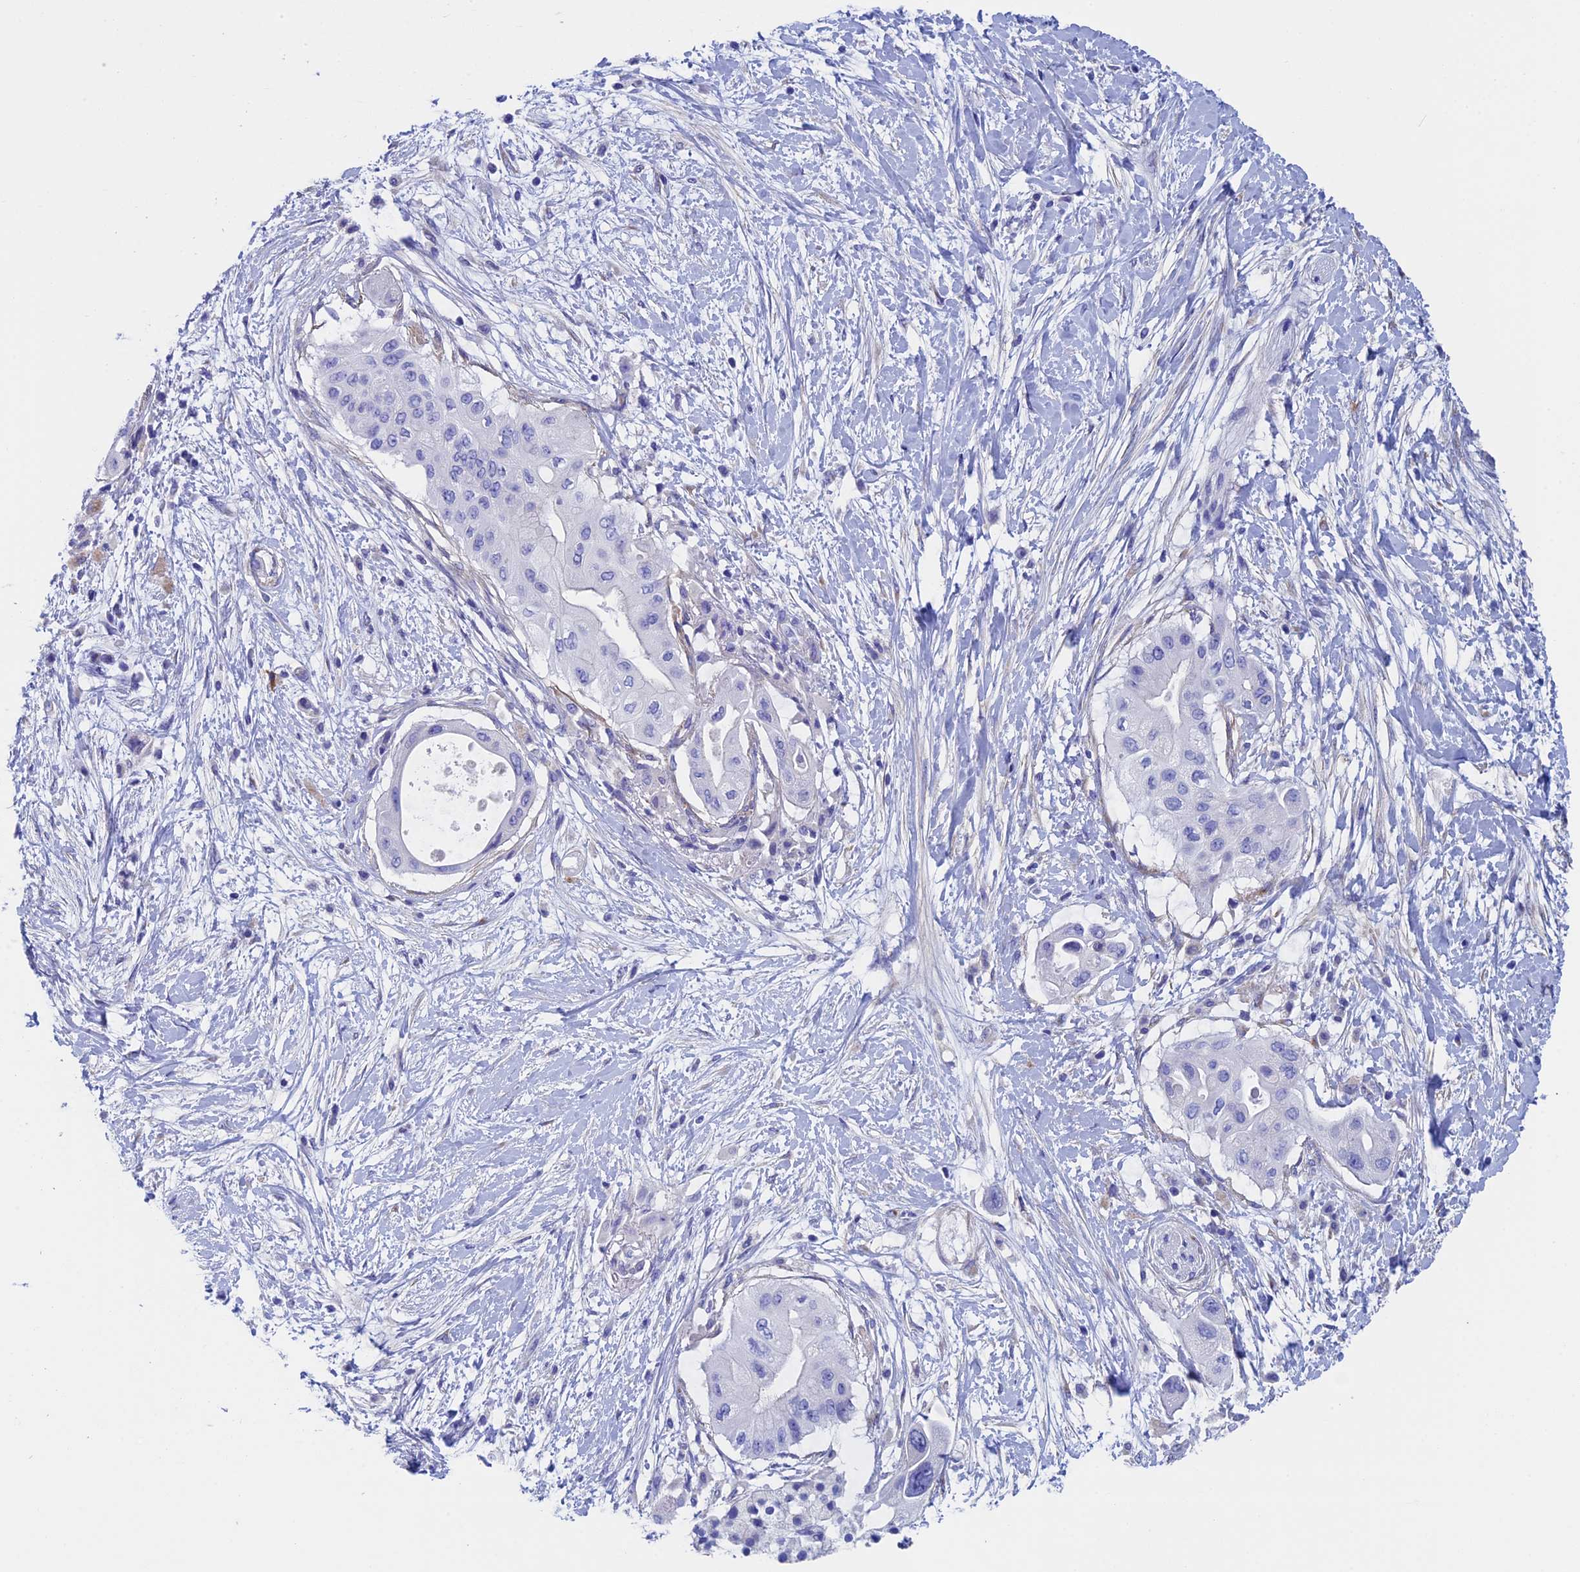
{"staining": {"intensity": "negative", "quantity": "none", "location": "none"}, "tissue": "pancreatic cancer", "cell_type": "Tumor cells", "image_type": "cancer", "snomed": [{"axis": "morphology", "description": "Adenocarcinoma, NOS"}, {"axis": "topography", "description": "Pancreas"}], "caption": "Immunohistochemistry micrograph of human pancreatic adenocarcinoma stained for a protein (brown), which reveals no expression in tumor cells.", "gene": "ADH7", "patient": {"sex": "male", "age": 68}}